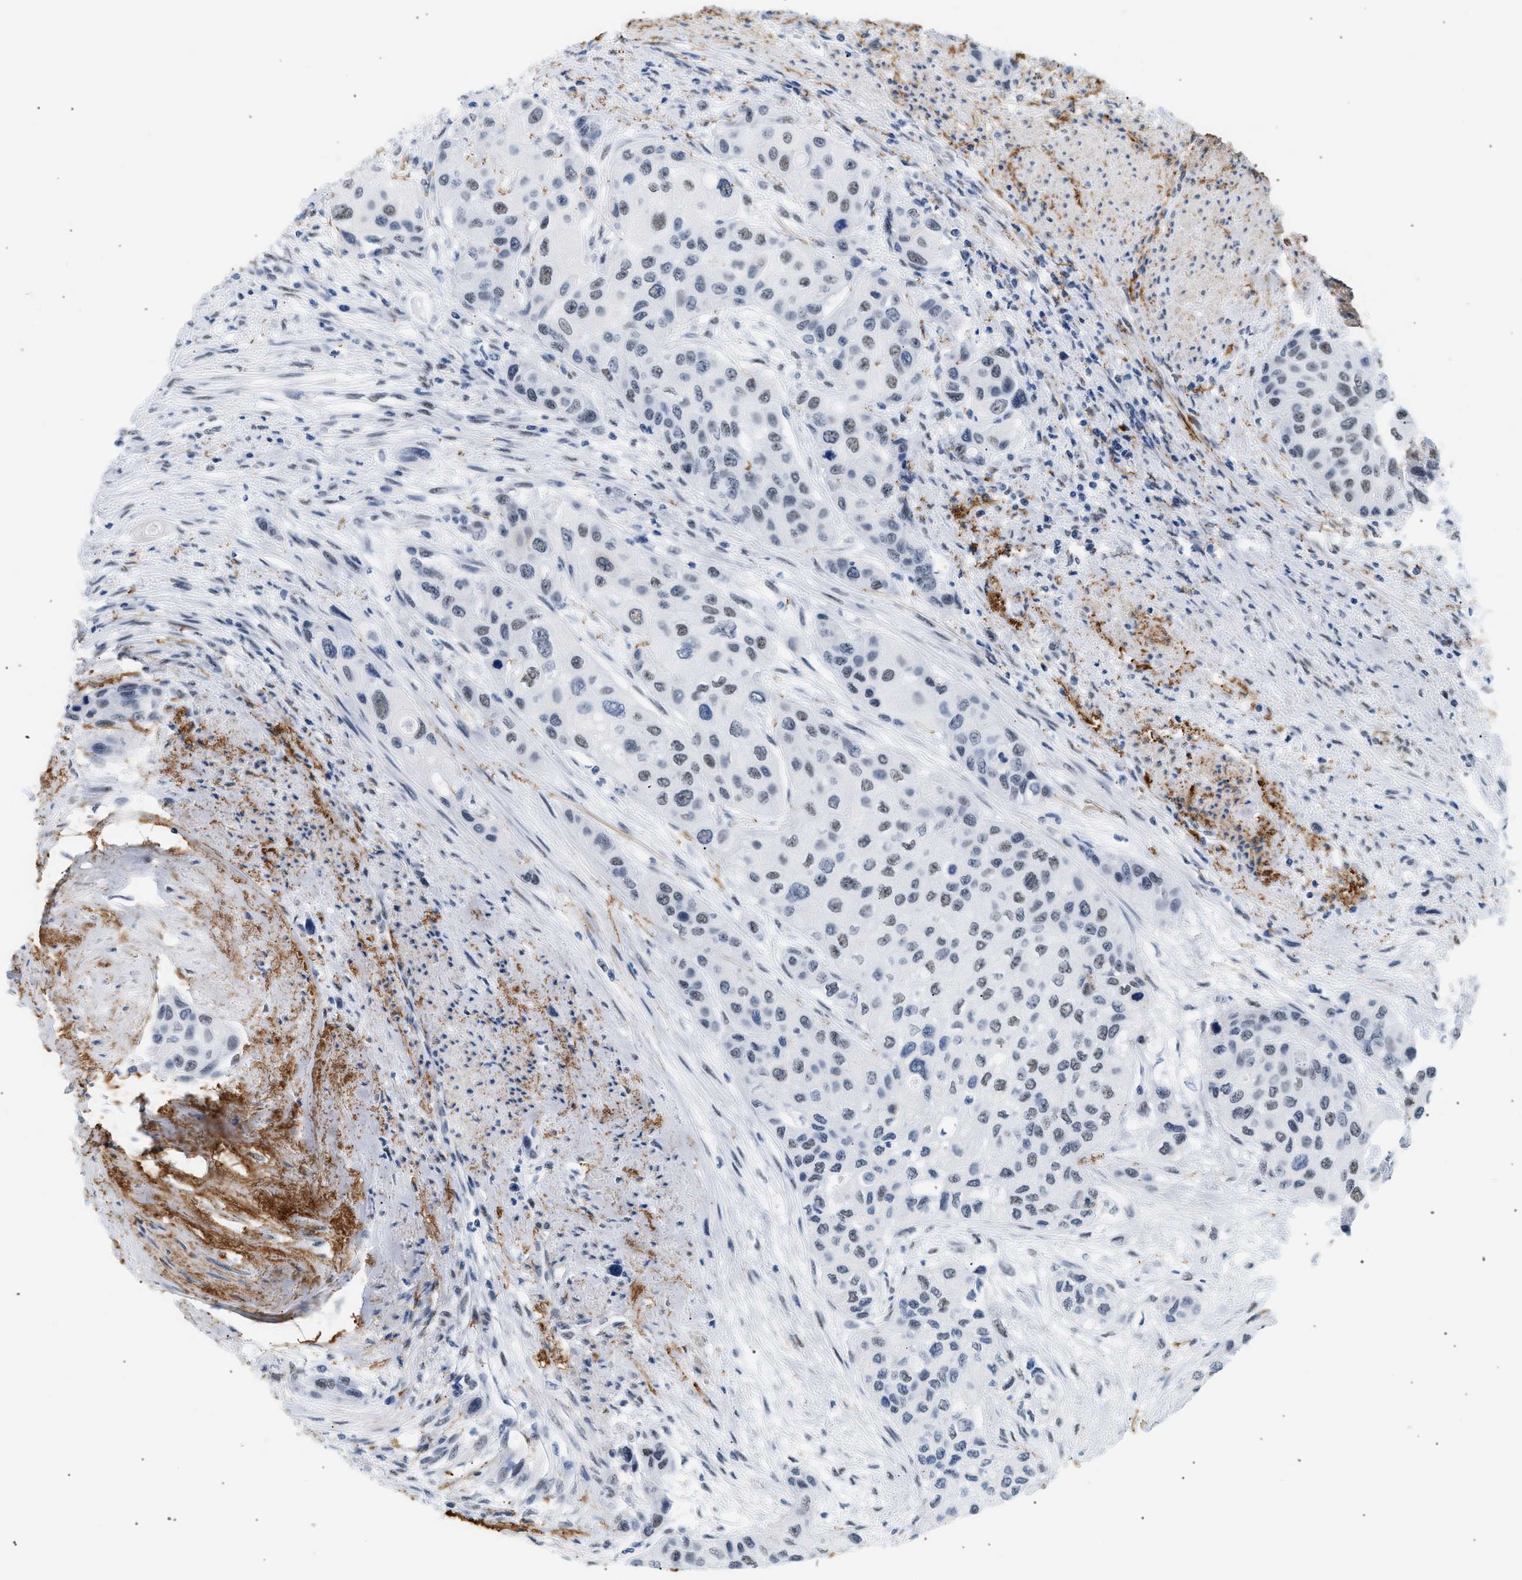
{"staining": {"intensity": "weak", "quantity": "25%-75%", "location": "nuclear"}, "tissue": "urothelial cancer", "cell_type": "Tumor cells", "image_type": "cancer", "snomed": [{"axis": "morphology", "description": "Urothelial carcinoma, High grade"}, {"axis": "topography", "description": "Urinary bladder"}], "caption": "Immunohistochemical staining of high-grade urothelial carcinoma shows low levels of weak nuclear staining in about 25%-75% of tumor cells.", "gene": "ELN", "patient": {"sex": "female", "age": 56}}